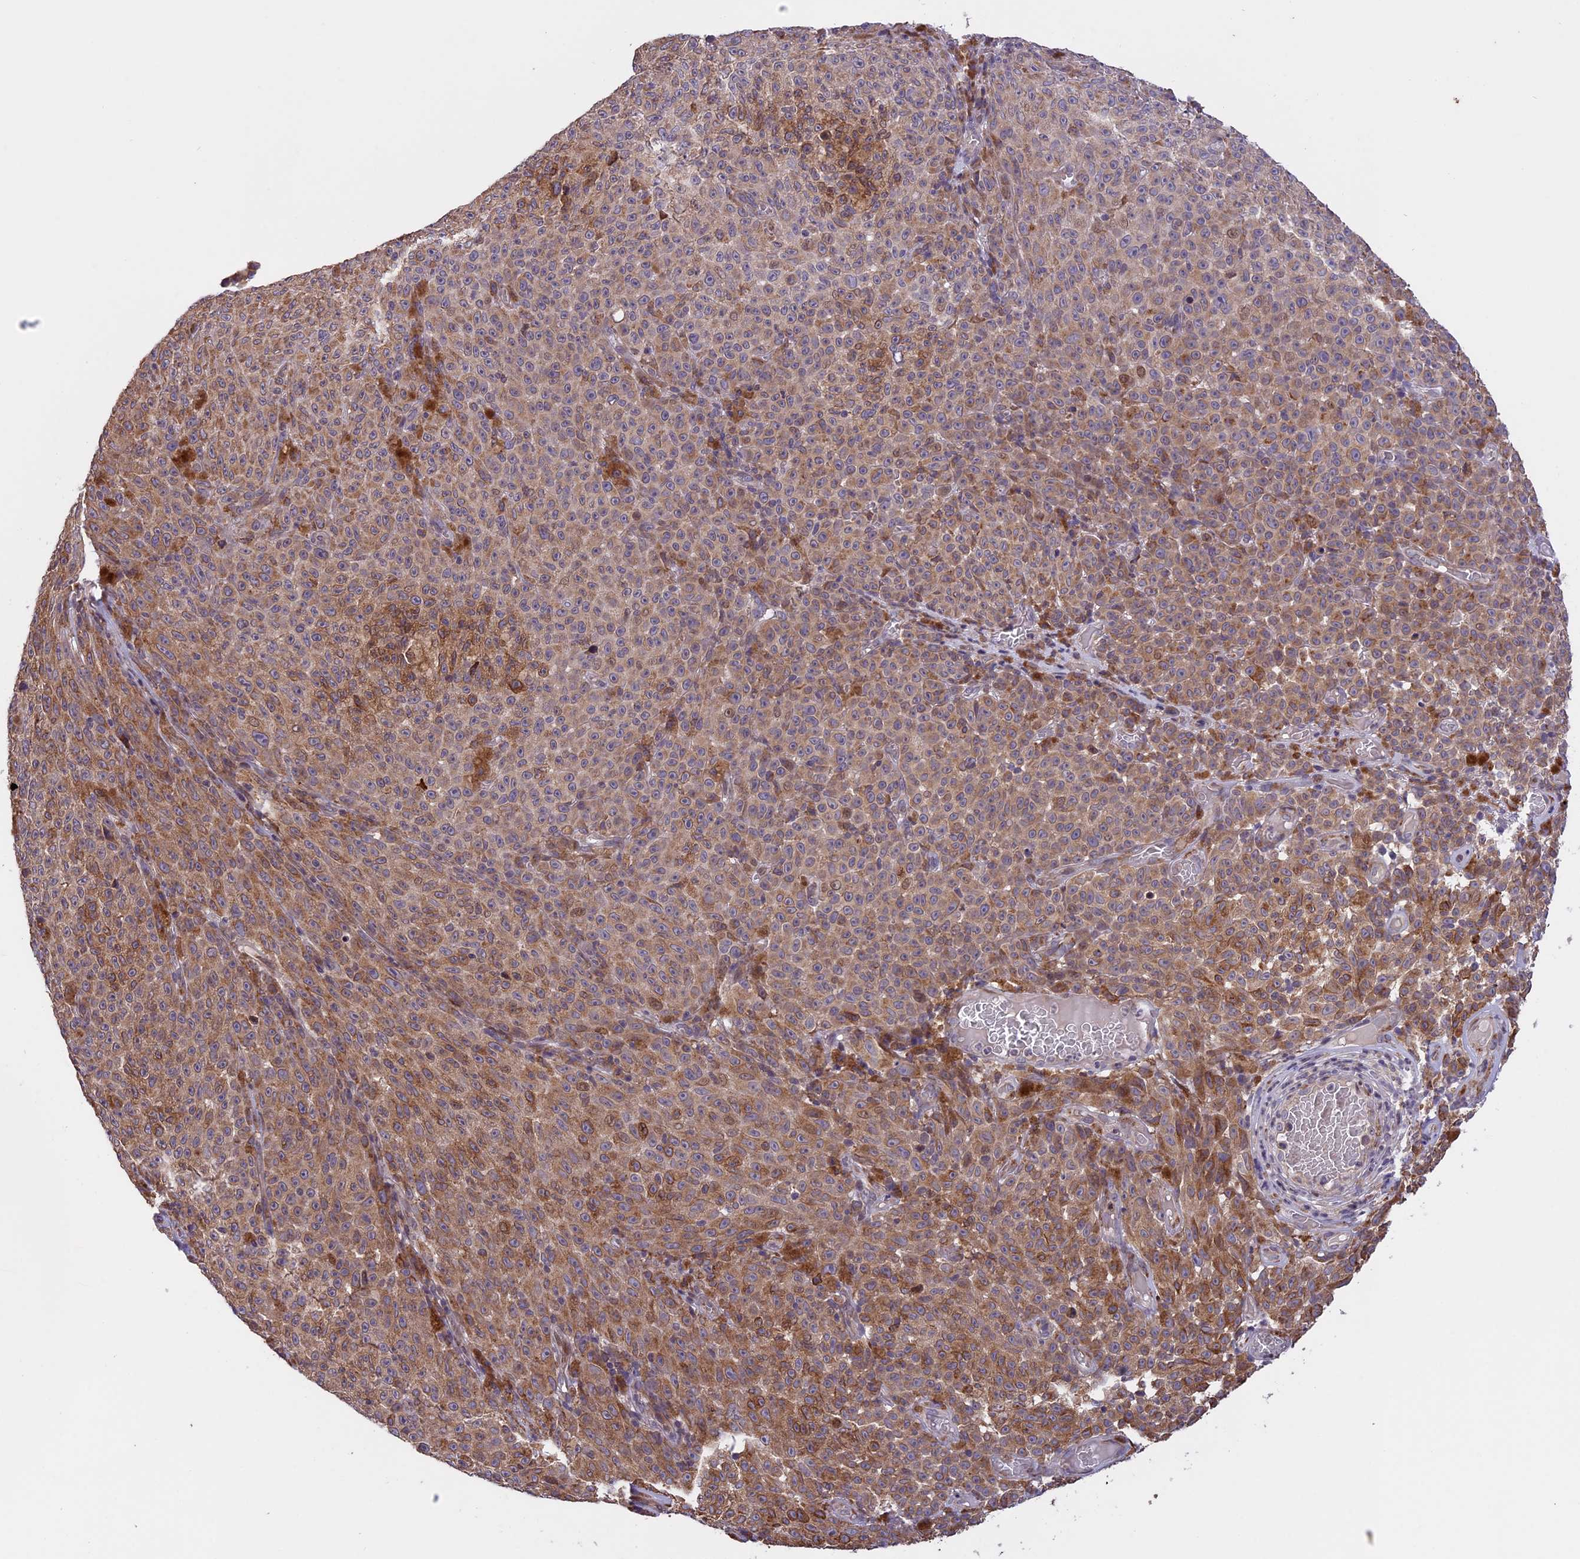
{"staining": {"intensity": "moderate", "quantity": ">75%", "location": "cytoplasmic/membranous"}, "tissue": "melanoma", "cell_type": "Tumor cells", "image_type": "cancer", "snomed": [{"axis": "morphology", "description": "Malignant melanoma, NOS"}, {"axis": "topography", "description": "Skin"}], "caption": "Malignant melanoma tissue exhibits moderate cytoplasmic/membranous expression in about >75% of tumor cells, visualized by immunohistochemistry.", "gene": "DMRTA2", "patient": {"sex": "female", "age": 82}}